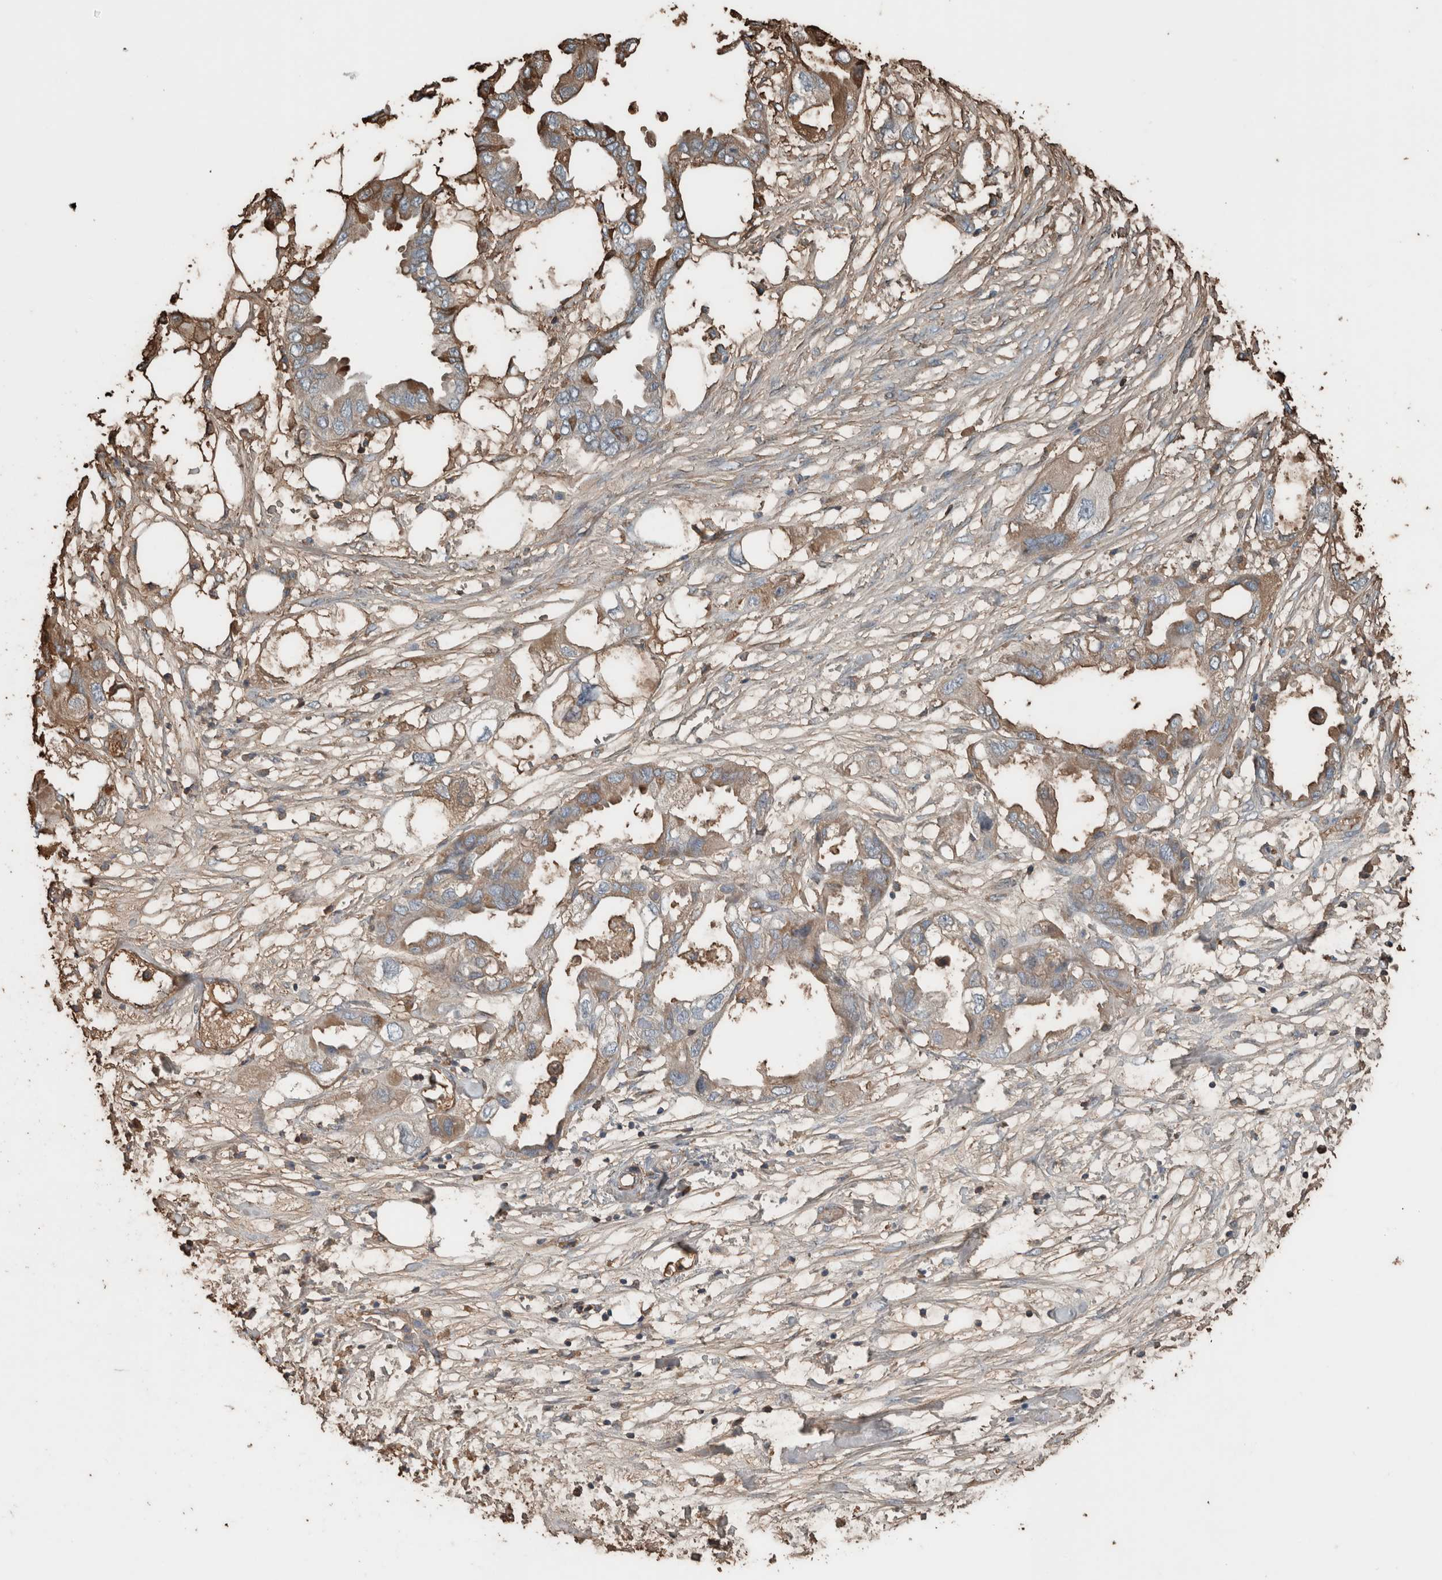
{"staining": {"intensity": "weak", "quantity": "25%-75%", "location": "cytoplasmic/membranous"}, "tissue": "endometrial cancer", "cell_type": "Tumor cells", "image_type": "cancer", "snomed": [{"axis": "morphology", "description": "Adenocarcinoma, NOS"}, {"axis": "morphology", "description": "Adenocarcinoma, metastatic, NOS"}, {"axis": "topography", "description": "Adipose tissue"}, {"axis": "topography", "description": "Endometrium"}], "caption": "Human endometrial cancer stained with a protein marker displays weak staining in tumor cells.", "gene": "USP34", "patient": {"sex": "female", "age": 67}}